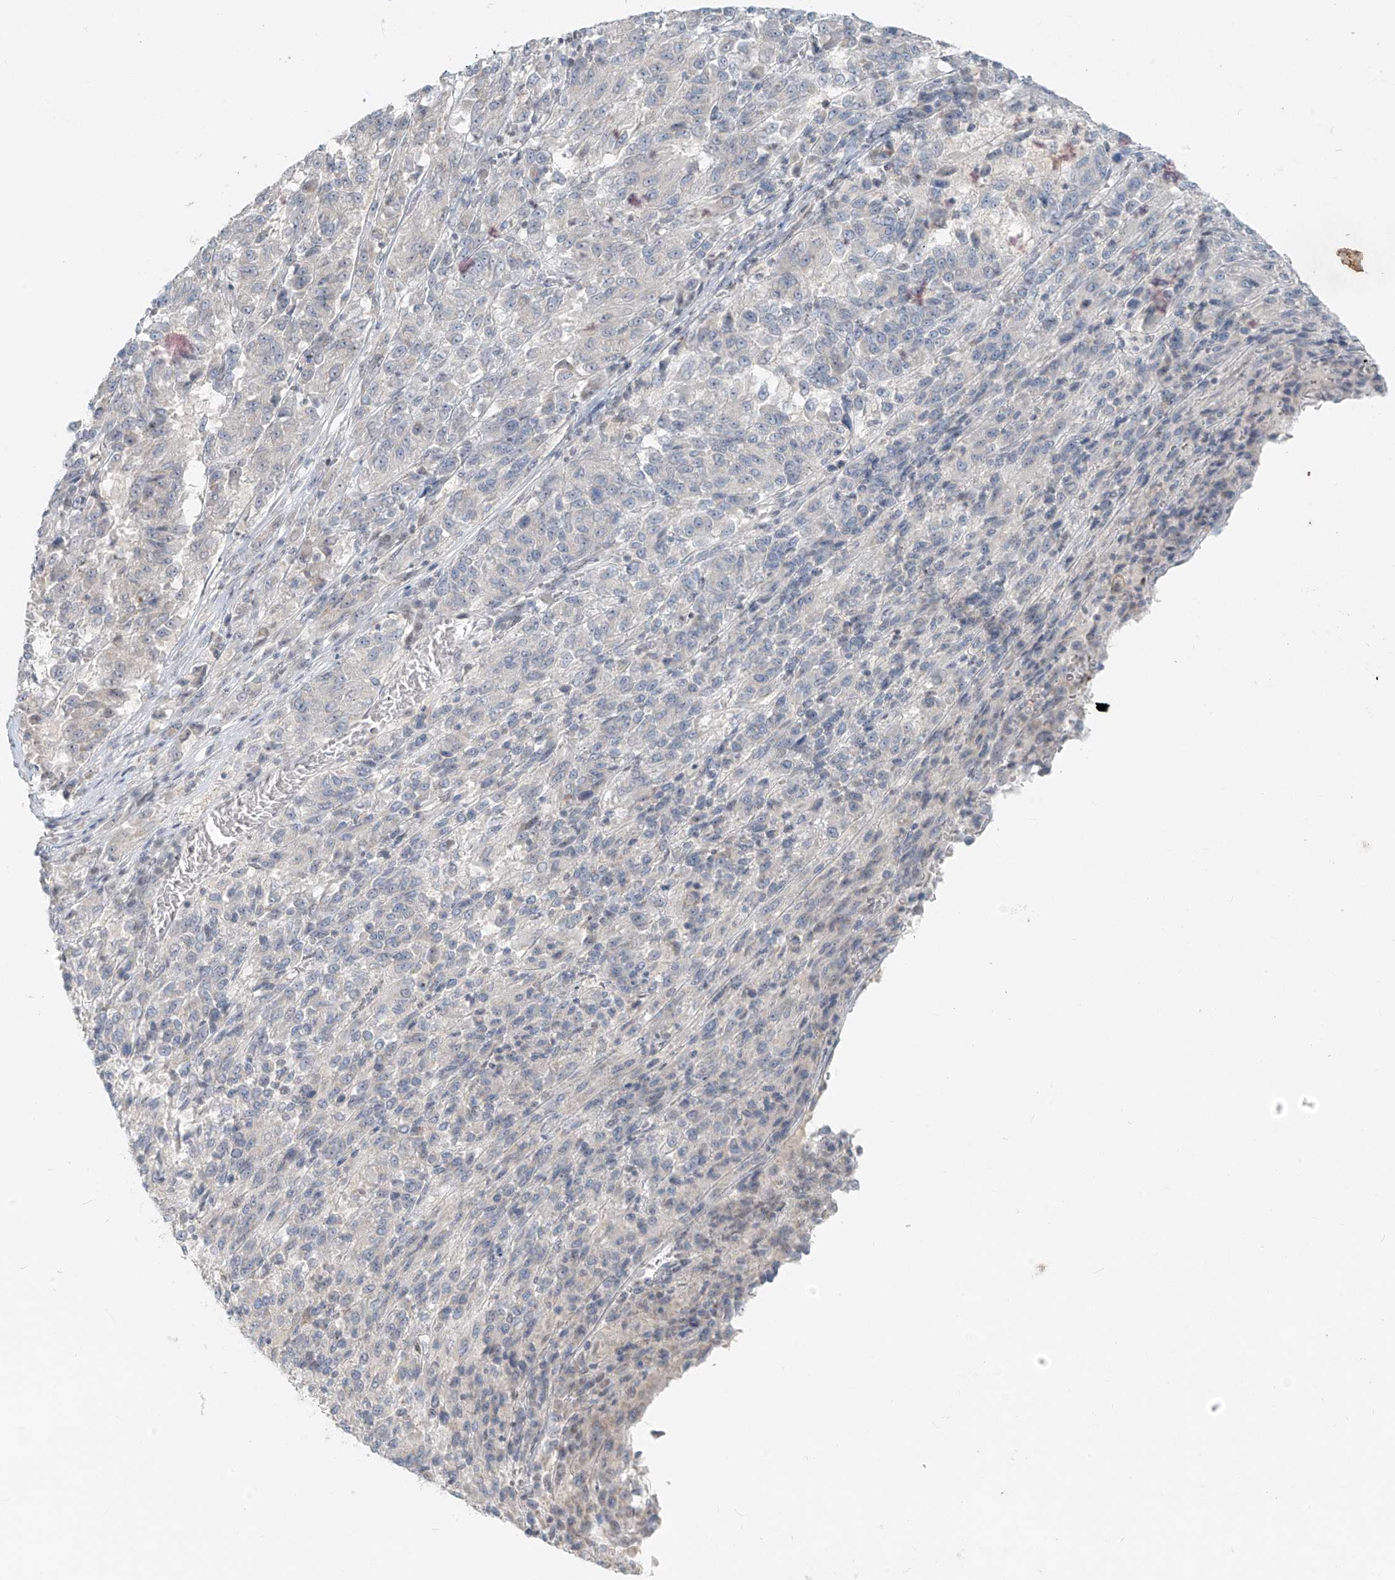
{"staining": {"intensity": "negative", "quantity": "none", "location": "none"}, "tissue": "melanoma", "cell_type": "Tumor cells", "image_type": "cancer", "snomed": [{"axis": "morphology", "description": "Malignant melanoma, Metastatic site"}, {"axis": "topography", "description": "Lung"}], "caption": "Tumor cells show no significant expression in malignant melanoma (metastatic site). The staining was performed using DAB (3,3'-diaminobenzidine) to visualize the protein expression in brown, while the nuclei were stained in blue with hematoxylin (Magnification: 20x).", "gene": "OSBPL7", "patient": {"sex": "male", "age": 64}}